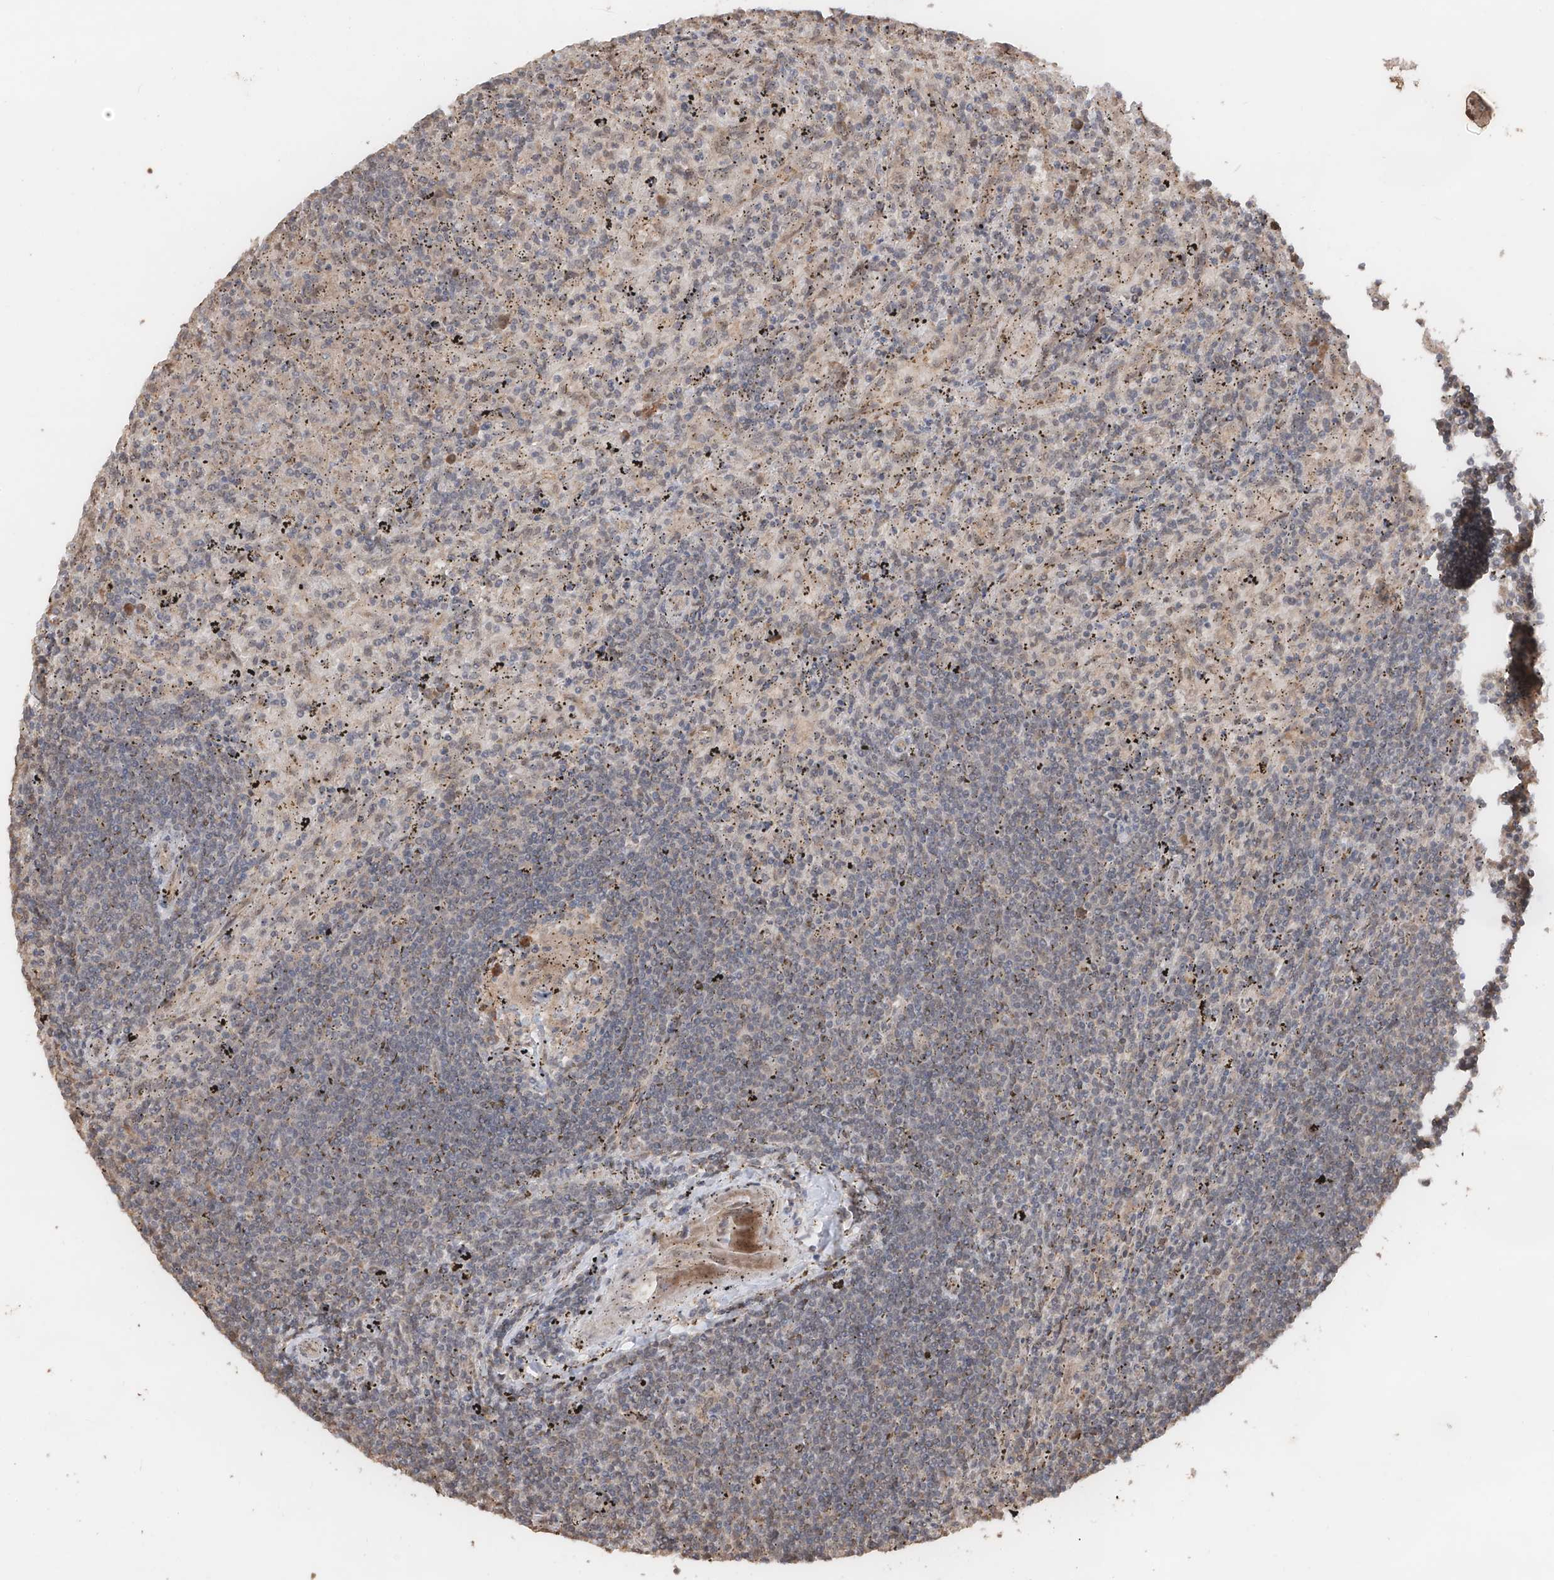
{"staining": {"intensity": "negative", "quantity": "none", "location": "none"}, "tissue": "lymphoma", "cell_type": "Tumor cells", "image_type": "cancer", "snomed": [{"axis": "morphology", "description": "Malignant lymphoma, non-Hodgkin's type, Low grade"}, {"axis": "topography", "description": "Spleen"}], "caption": "Immunohistochemistry (IHC) of human lymphoma reveals no expression in tumor cells.", "gene": "FAM135A", "patient": {"sex": "male", "age": 76}}